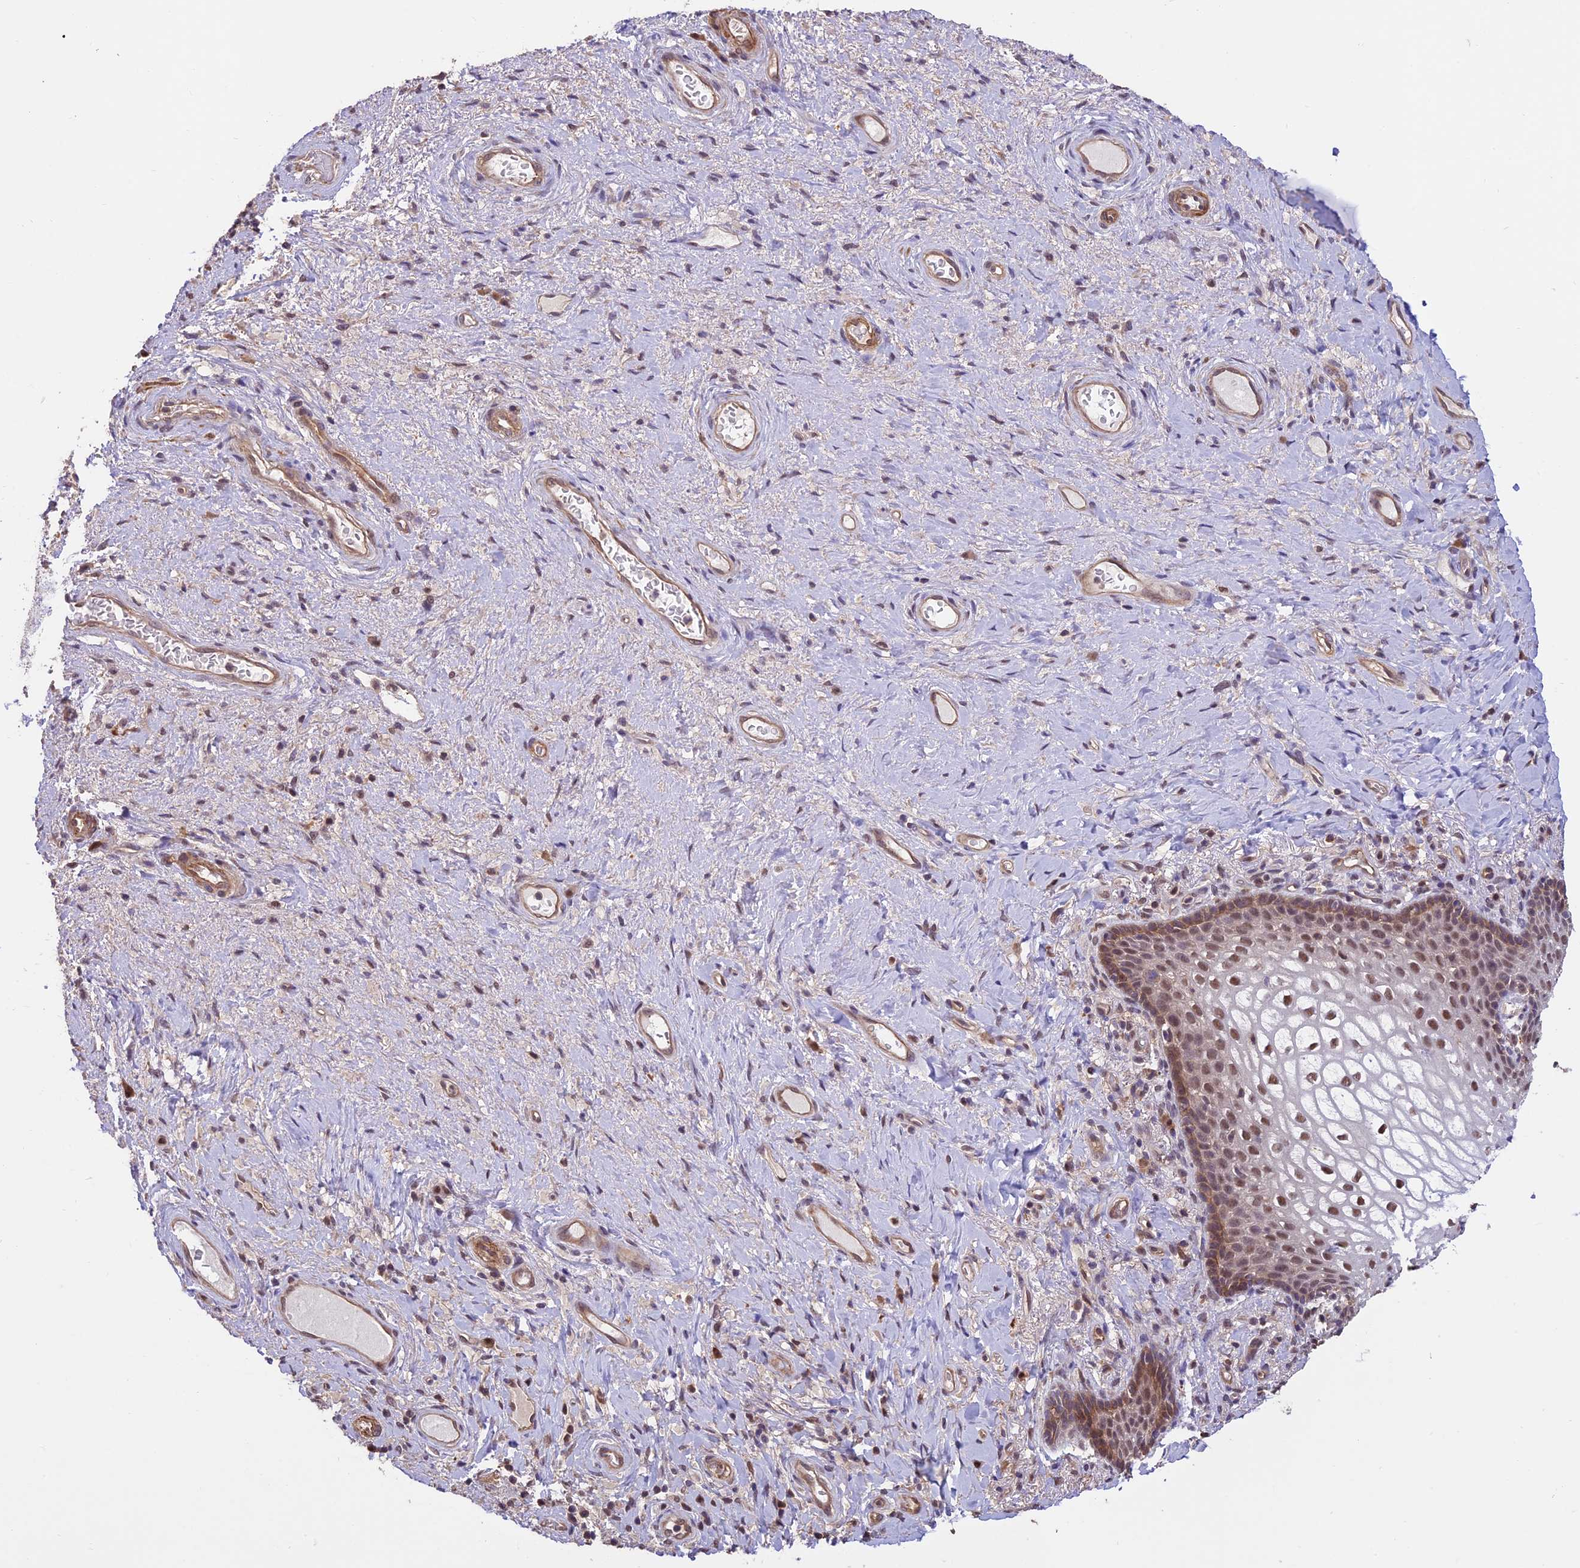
{"staining": {"intensity": "moderate", "quantity": ">75%", "location": "nuclear"}, "tissue": "vagina", "cell_type": "Squamous epithelial cells", "image_type": "normal", "snomed": [{"axis": "morphology", "description": "Normal tissue, NOS"}, {"axis": "topography", "description": "Vagina"}], "caption": "Moderate nuclear positivity is seen in about >75% of squamous epithelial cells in benign vagina.", "gene": "PSMB3", "patient": {"sex": "female", "age": 60}}